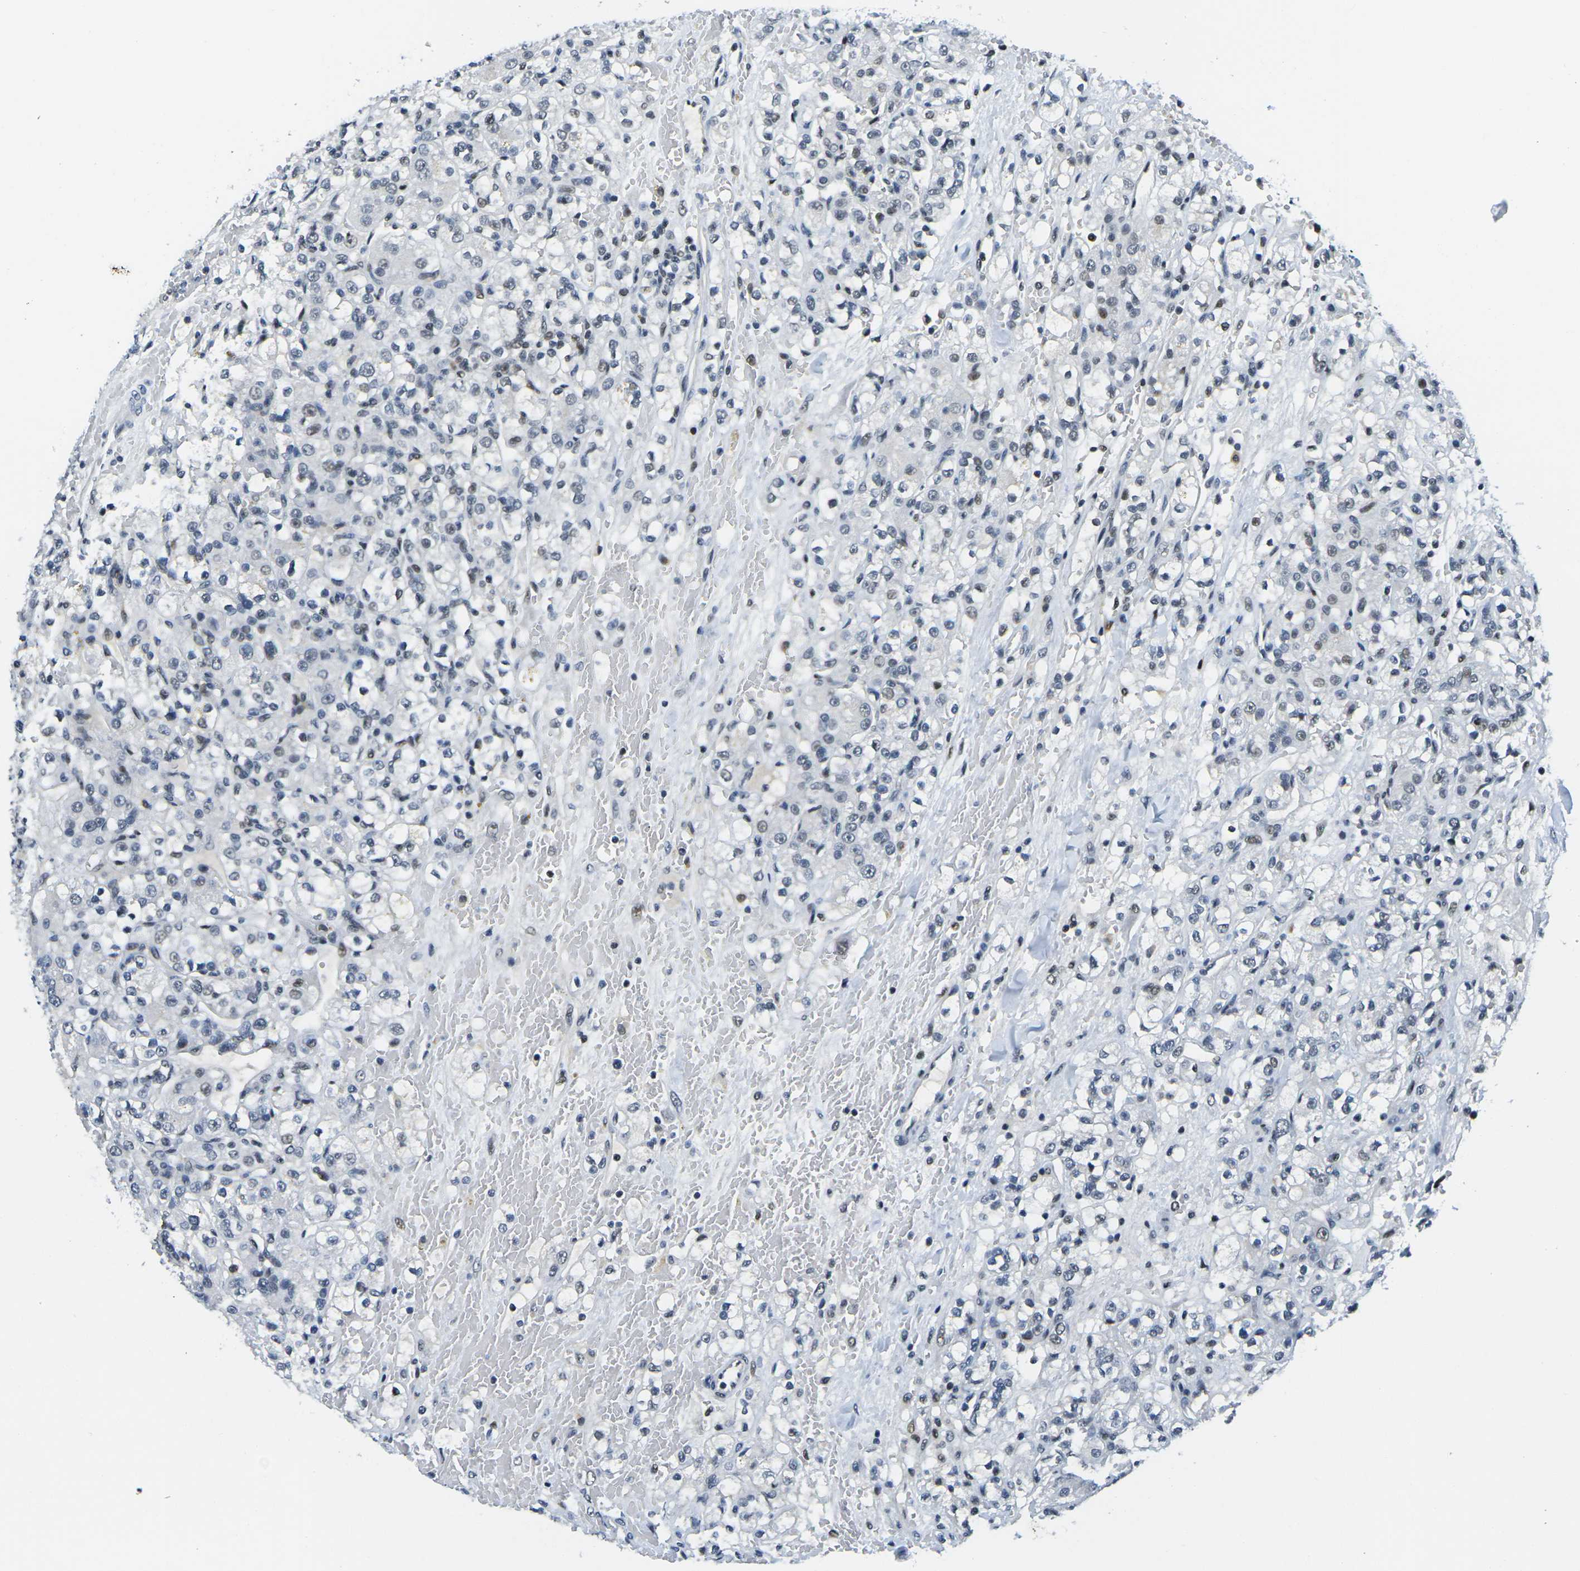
{"staining": {"intensity": "weak", "quantity": "<25%", "location": "nuclear"}, "tissue": "renal cancer", "cell_type": "Tumor cells", "image_type": "cancer", "snomed": [{"axis": "morphology", "description": "Normal tissue, NOS"}, {"axis": "morphology", "description": "Adenocarcinoma, NOS"}, {"axis": "topography", "description": "Kidney"}], "caption": "DAB (3,3'-diaminobenzidine) immunohistochemical staining of renal cancer exhibits no significant positivity in tumor cells.", "gene": "PRPF8", "patient": {"sex": "male", "age": 61}}